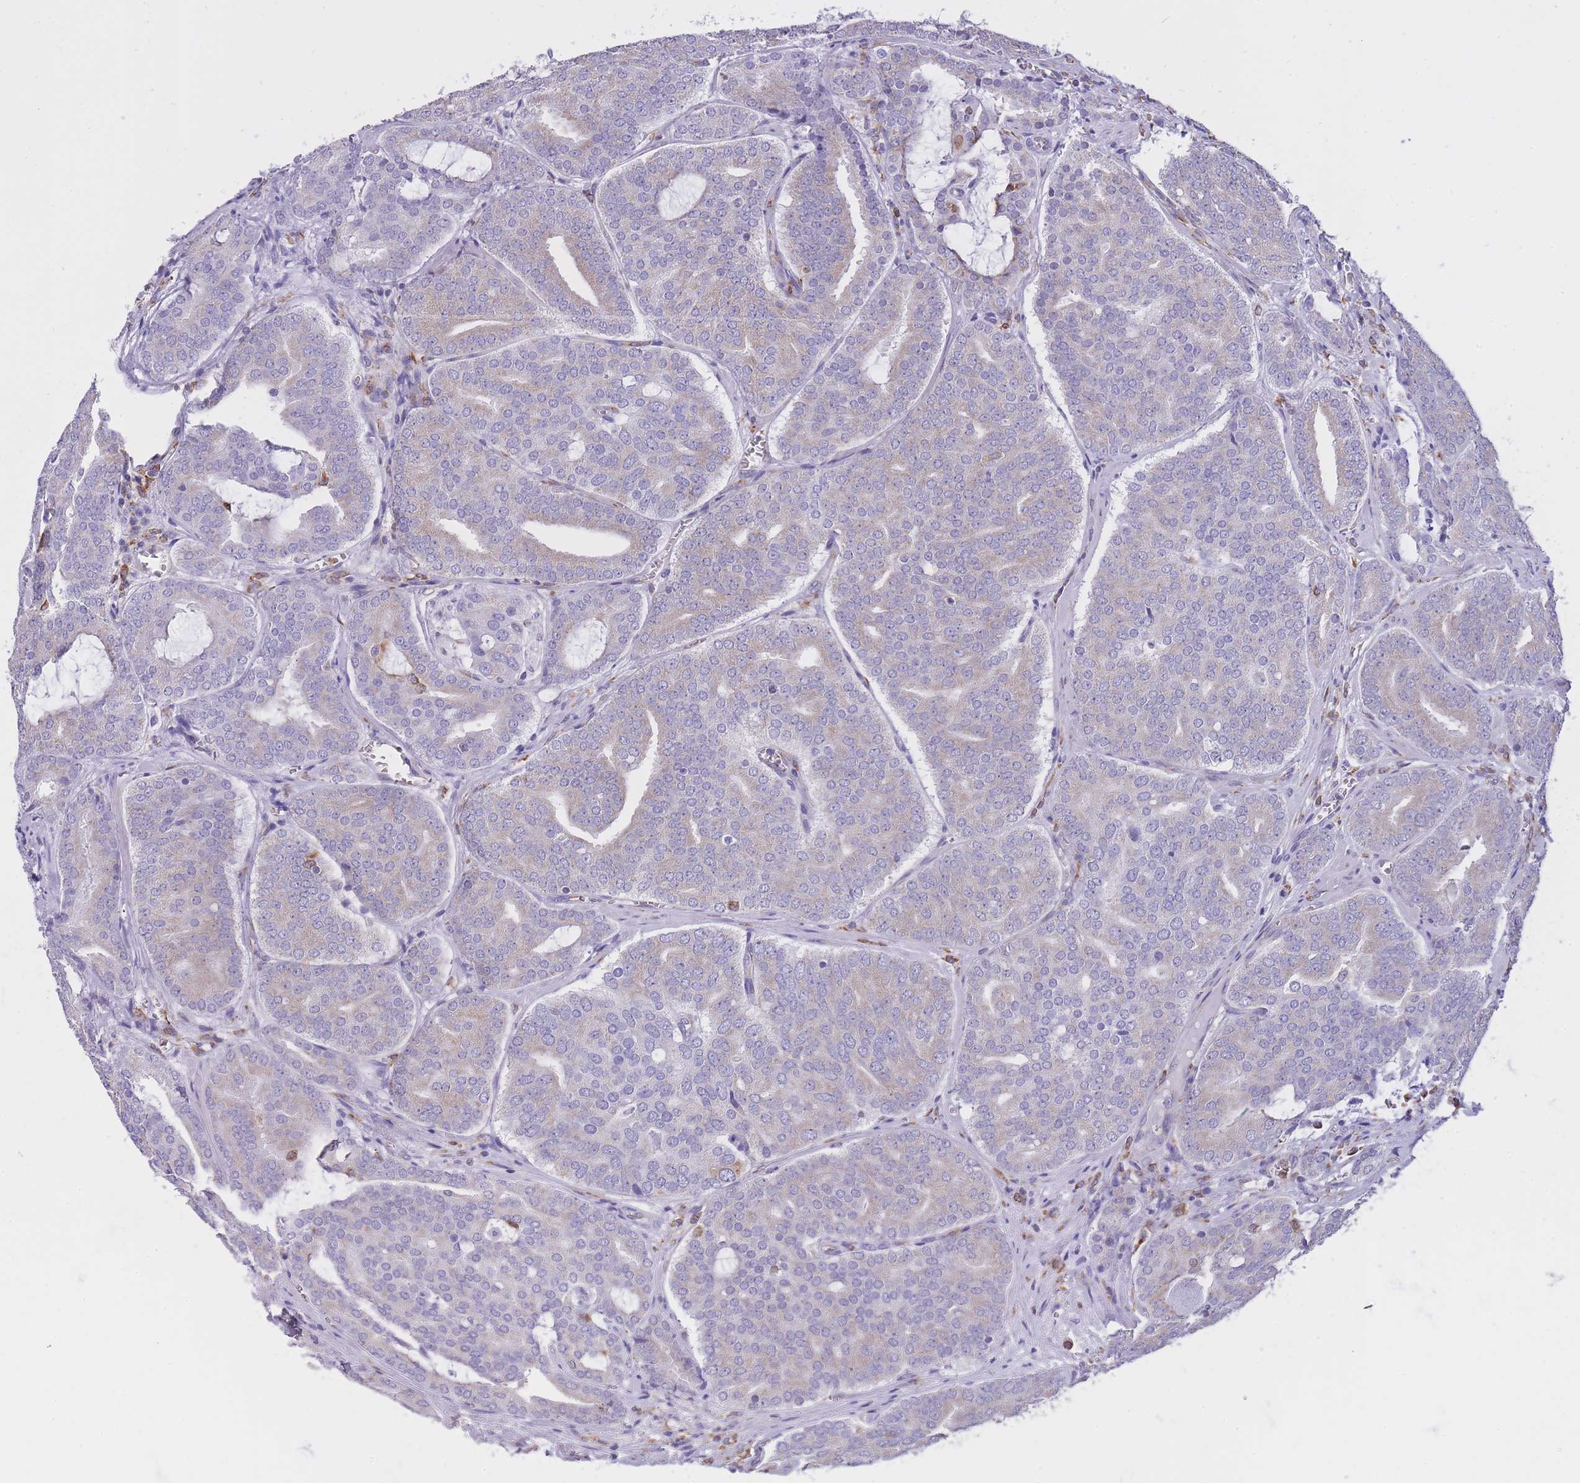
{"staining": {"intensity": "negative", "quantity": "none", "location": "none"}, "tissue": "prostate cancer", "cell_type": "Tumor cells", "image_type": "cancer", "snomed": [{"axis": "morphology", "description": "Adenocarcinoma, High grade"}, {"axis": "topography", "description": "Prostate"}], "caption": "An immunohistochemistry photomicrograph of prostate cancer (high-grade adenocarcinoma) is shown. There is no staining in tumor cells of prostate cancer (high-grade adenocarcinoma).", "gene": "ZNF662", "patient": {"sex": "male", "age": 55}}